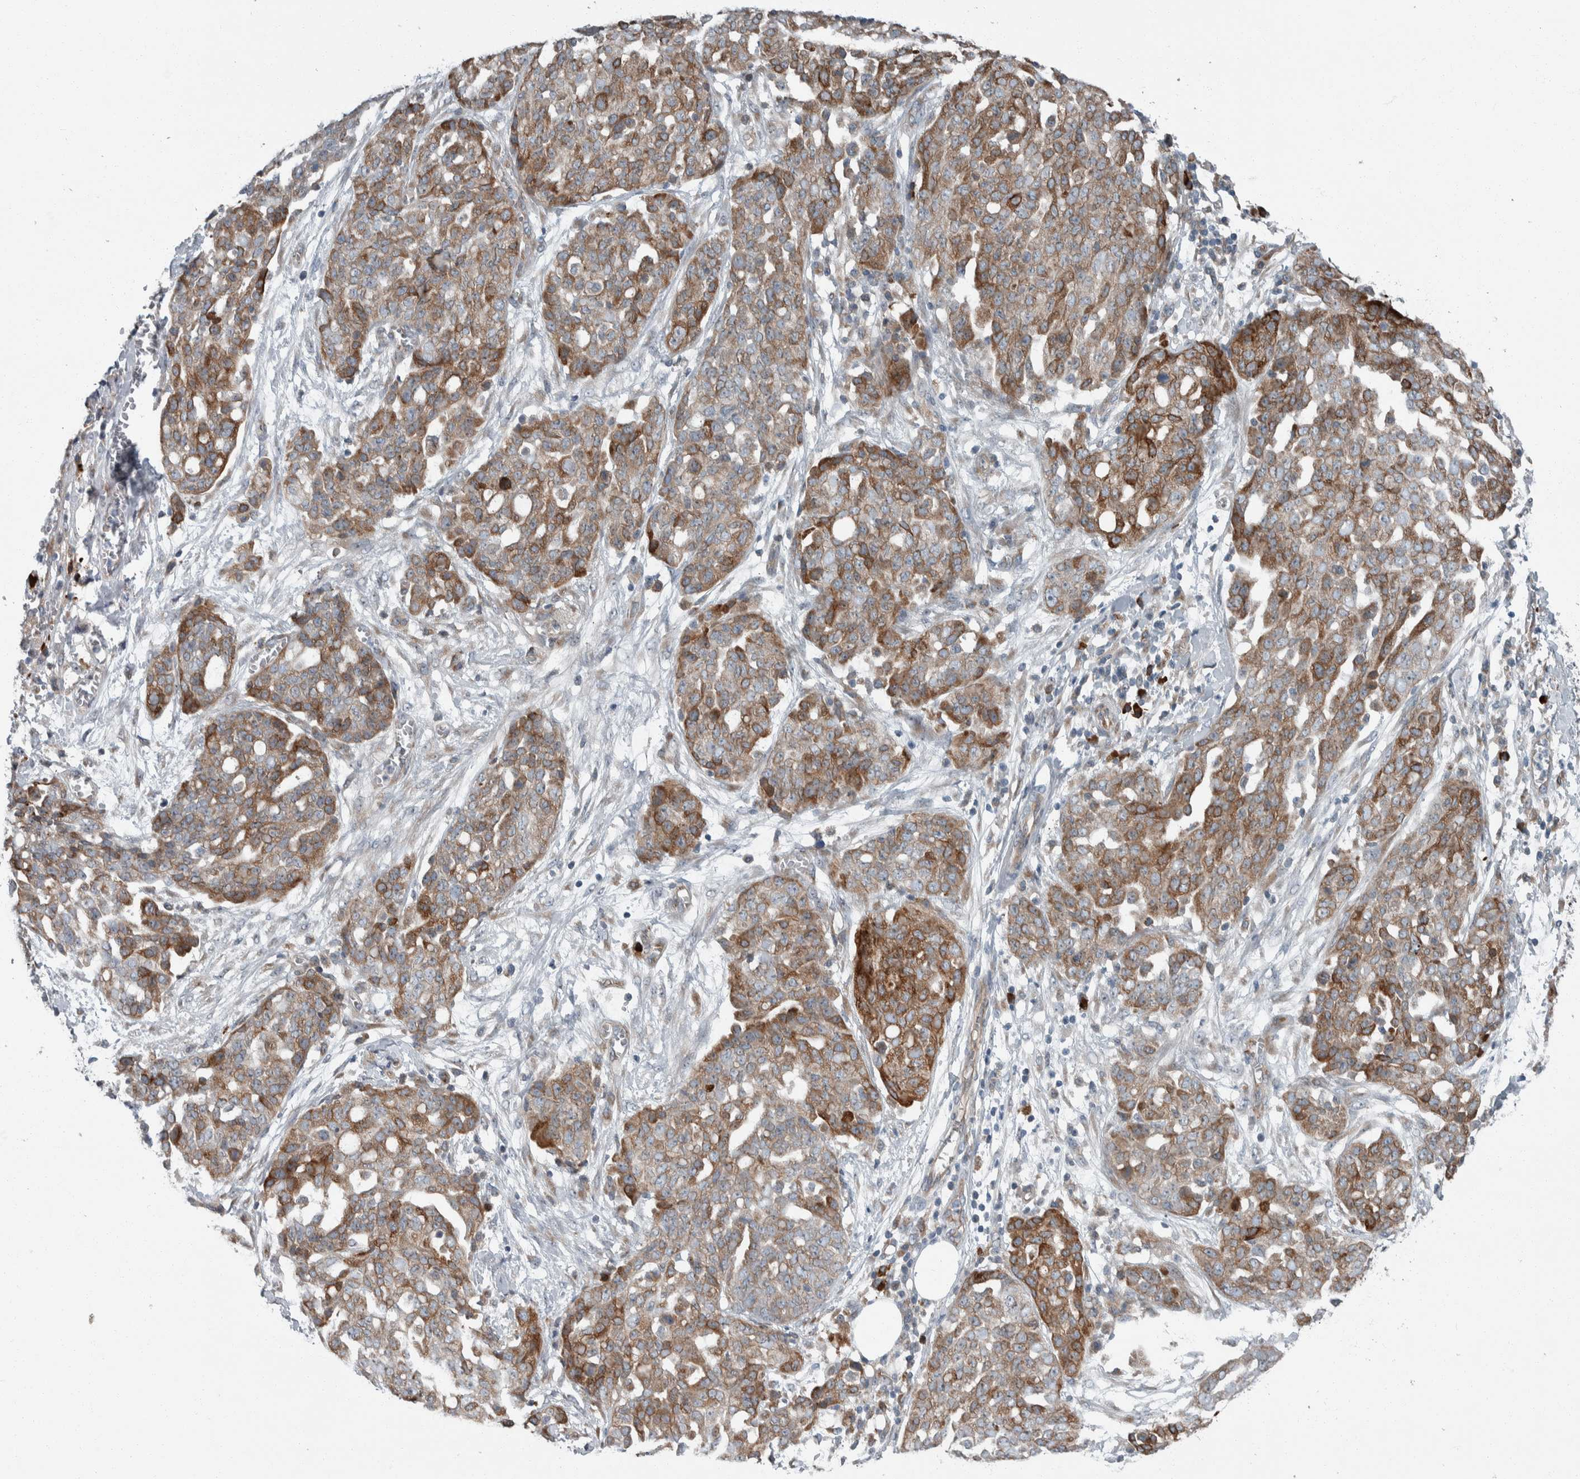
{"staining": {"intensity": "moderate", "quantity": ">75%", "location": "cytoplasmic/membranous"}, "tissue": "ovarian cancer", "cell_type": "Tumor cells", "image_type": "cancer", "snomed": [{"axis": "morphology", "description": "Cystadenocarcinoma, serous, NOS"}, {"axis": "topography", "description": "Soft tissue"}, {"axis": "topography", "description": "Ovary"}], "caption": "Human ovarian serous cystadenocarcinoma stained with a protein marker shows moderate staining in tumor cells.", "gene": "USP25", "patient": {"sex": "female", "age": 57}}